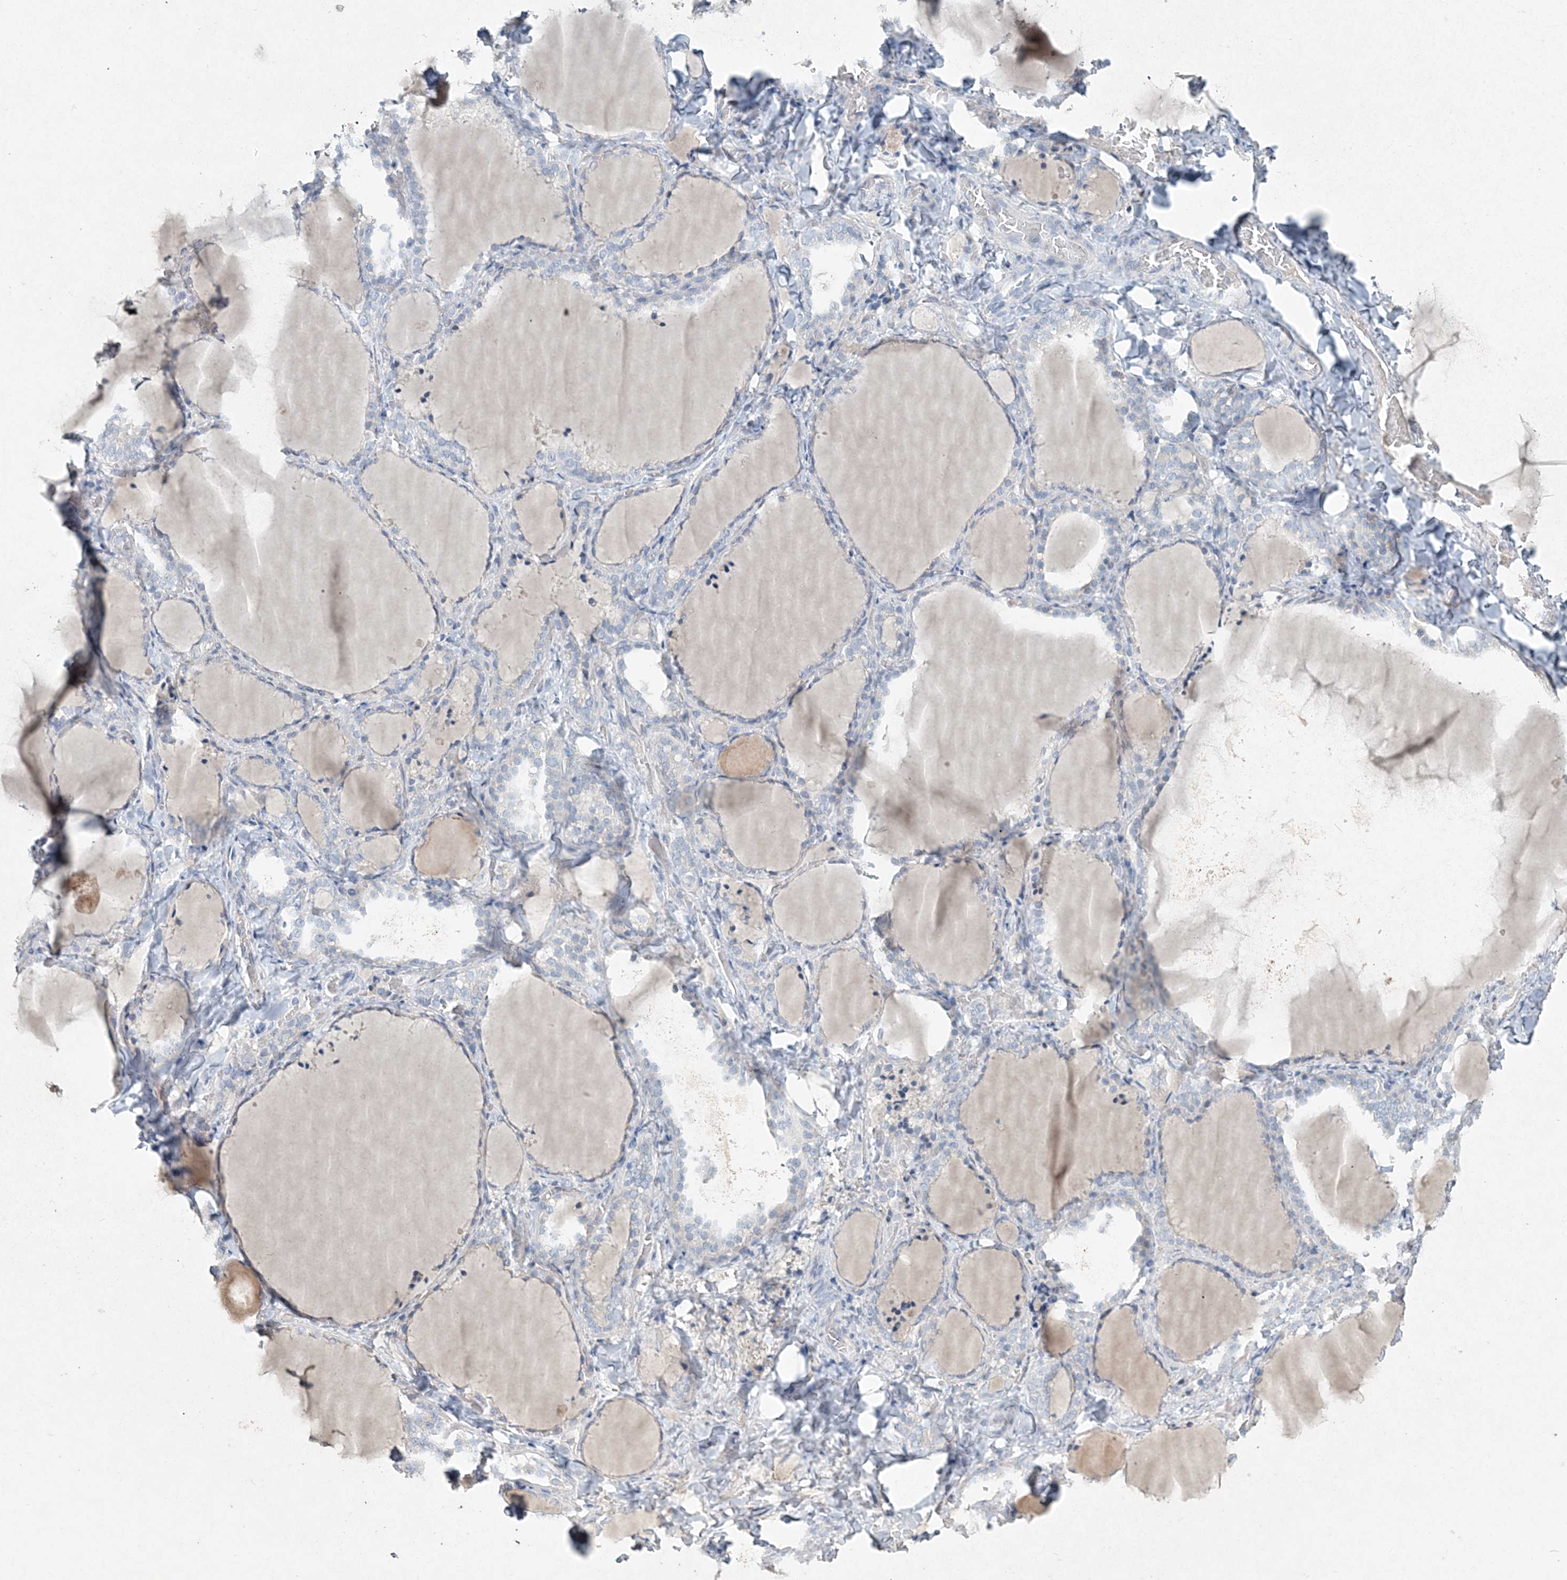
{"staining": {"intensity": "negative", "quantity": "none", "location": "none"}, "tissue": "thyroid gland", "cell_type": "Glandular cells", "image_type": "normal", "snomed": [{"axis": "morphology", "description": "Normal tissue, NOS"}, {"axis": "topography", "description": "Thyroid gland"}], "caption": "The micrograph shows no staining of glandular cells in benign thyroid gland. Brightfield microscopy of IHC stained with DAB (3,3'-diaminobenzidine) (brown) and hematoxylin (blue), captured at high magnification.", "gene": "DNAH5", "patient": {"sex": "female", "age": 22}}